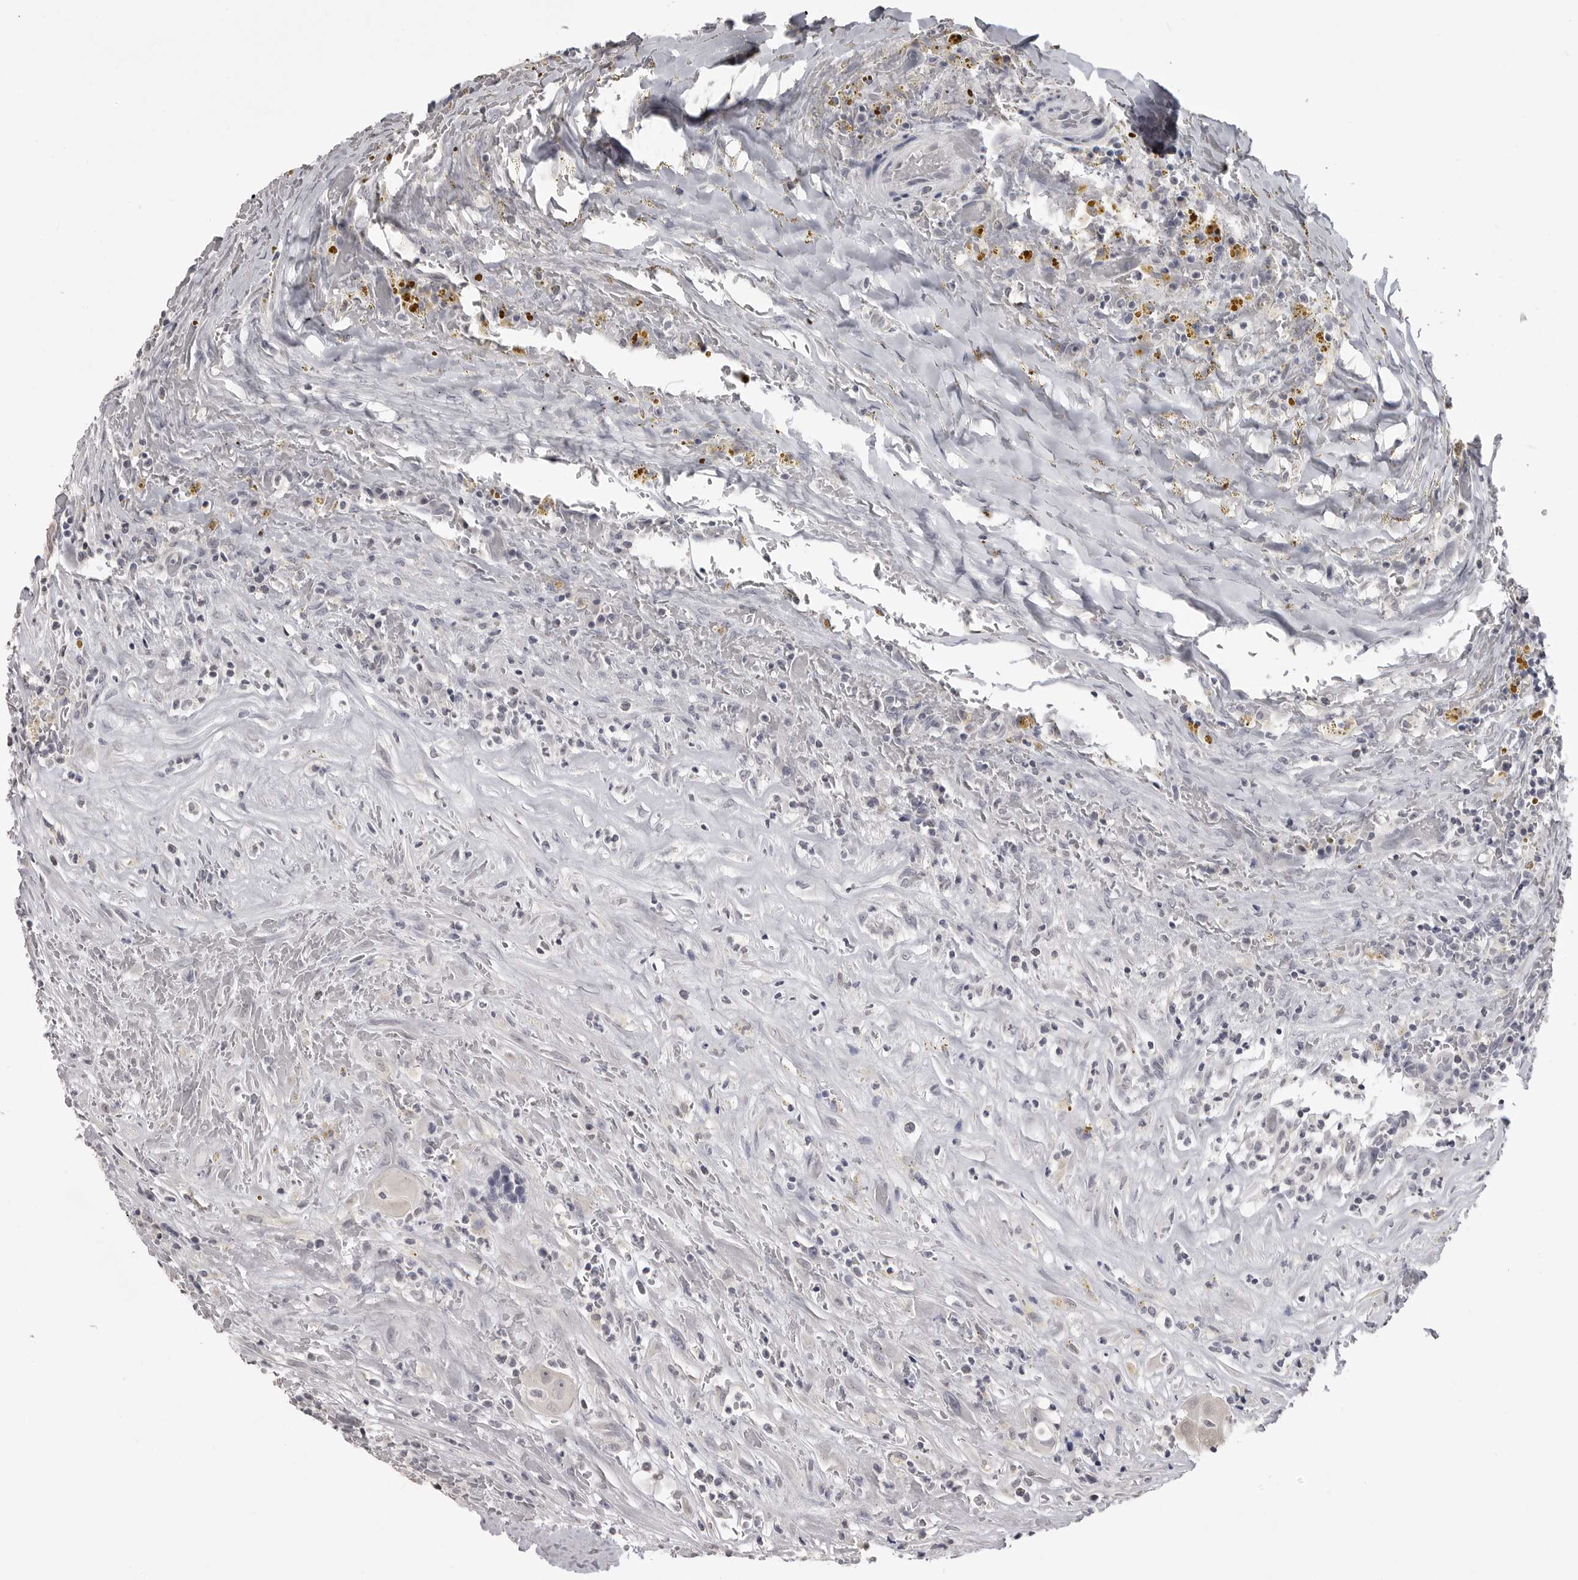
{"staining": {"intensity": "negative", "quantity": "none", "location": "none"}, "tissue": "thyroid cancer", "cell_type": "Tumor cells", "image_type": "cancer", "snomed": [{"axis": "morphology", "description": "Papillary adenocarcinoma, NOS"}, {"axis": "topography", "description": "Thyroid gland"}], "caption": "A micrograph of thyroid cancer (papillary adenocarcinoma) stained for a protein reveals no brown staining in tumor cells. The staining is performed using DAB brown chromogen with nuclei counter-stained in using hematoxylin.", "gene": "GPN2", "patient": {"sex": "male", "age": 77}}